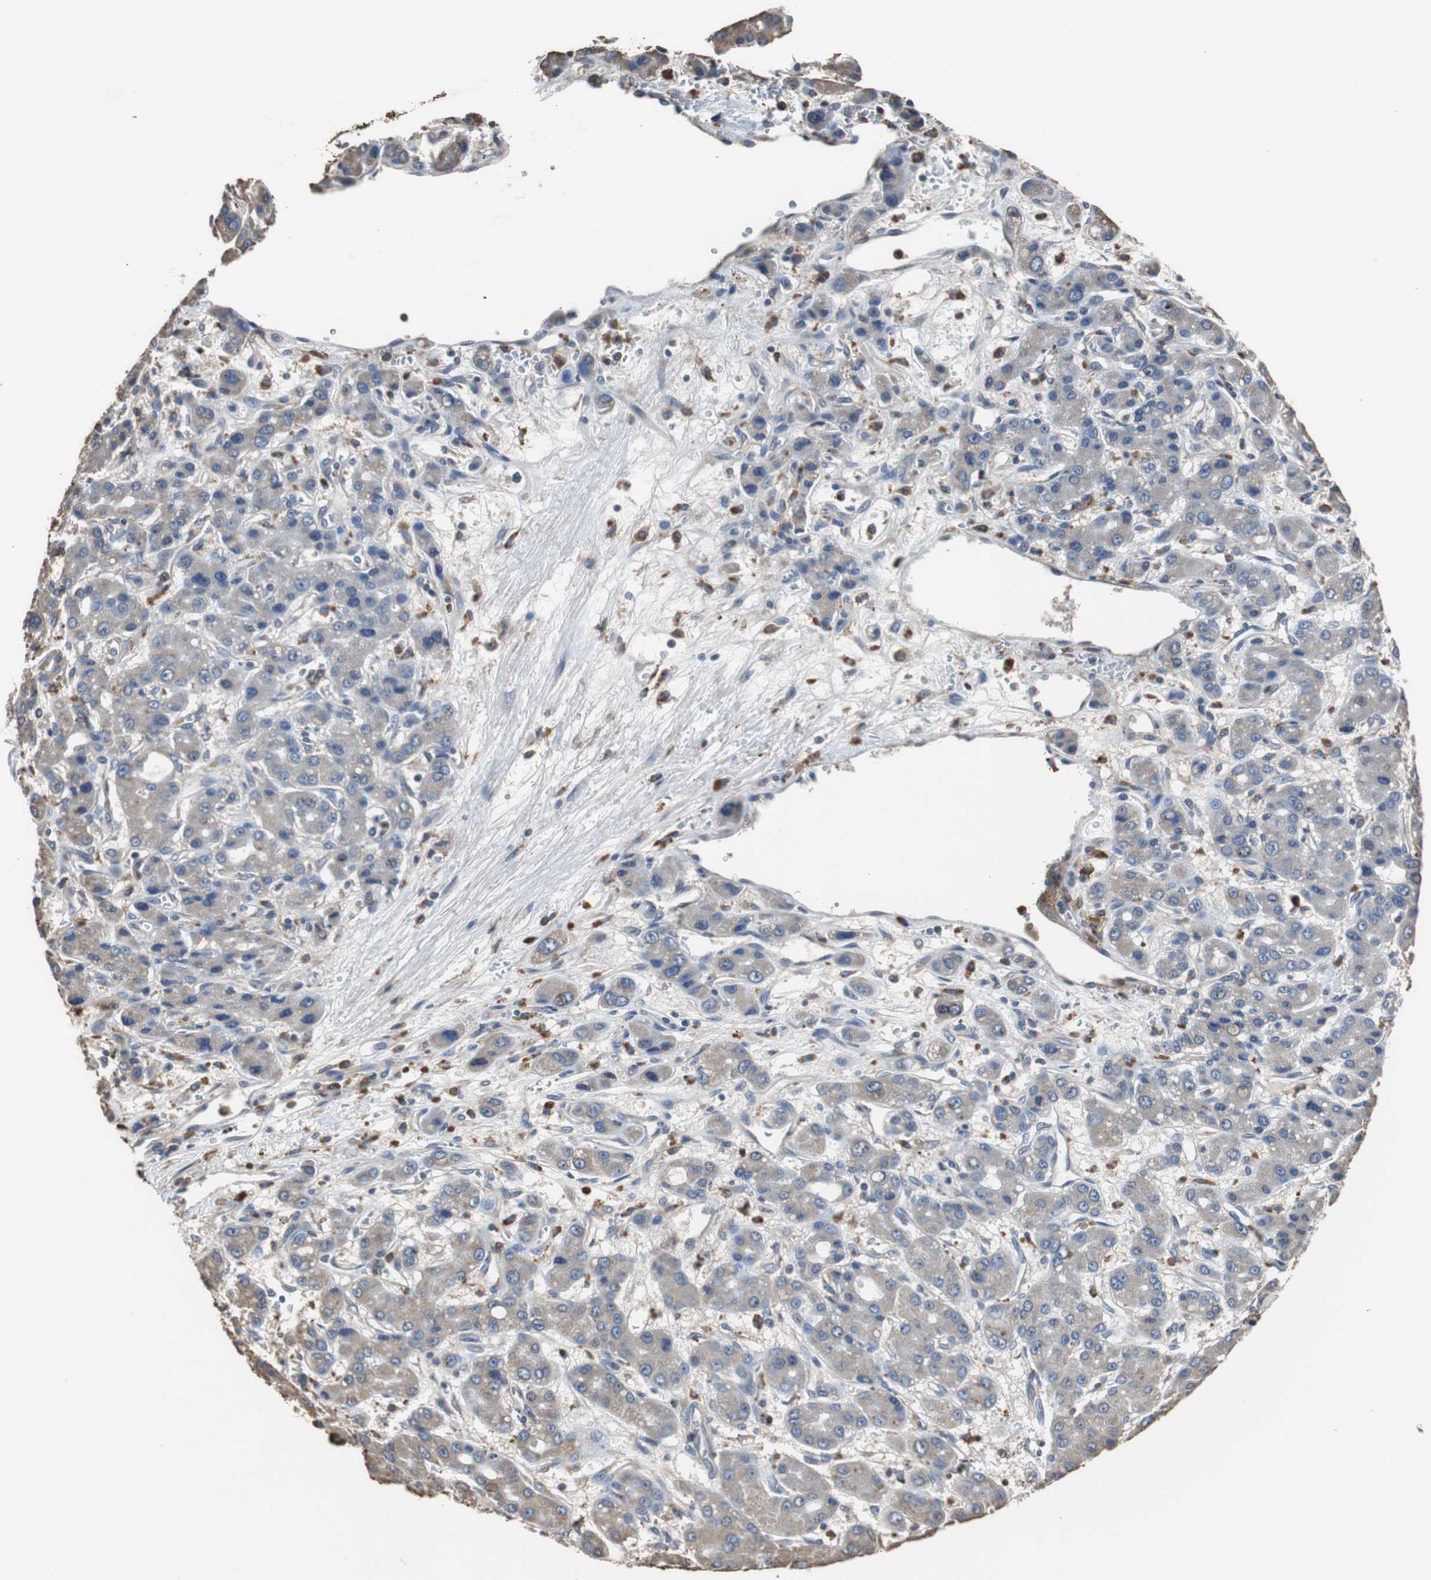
{"staining": {"intensity": "weak", "quantity": ">75%", "location": "cytoplasmic/membranous"}, "tissue": "liver cancer", "cell_type": "Tumor cells", "image_type": "cancer", "snomed": [{"axis": "morphology", "description": "Carcinoma, Hepatocellular, NOS"}, {"axis": "topography", "description": "Liver"}], "caption": "DAB immunohistochemical staining of liver cancer (hepatocellular carcinoma) displays weak cytoplasmic/membranous protein staining in approximately >75% of tumor cells.", "gene": "SCIMP", "patient": {"sex": "male", "age": 55}}